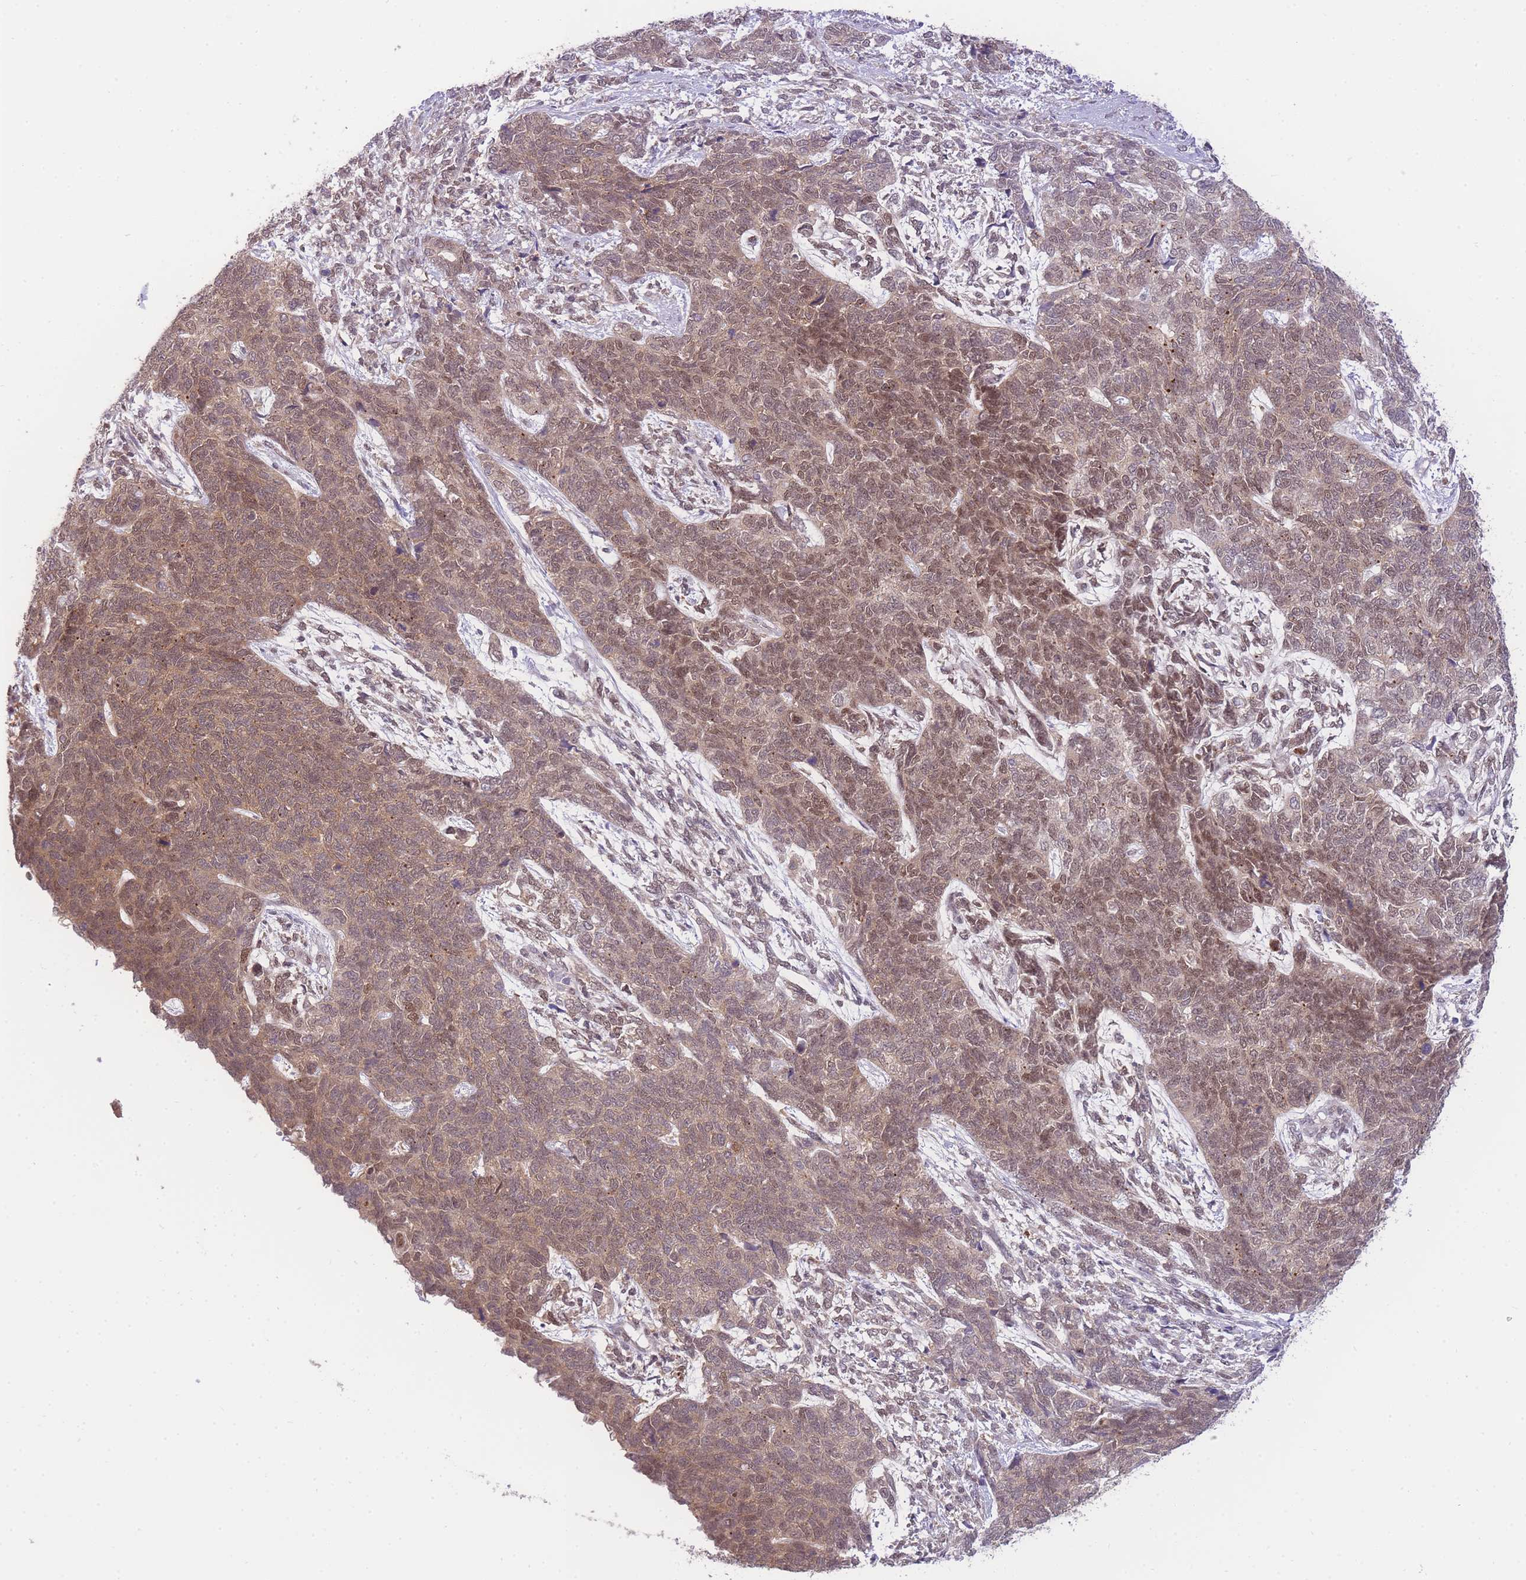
{"staining": {"intensity": "moderate", "quantity": ">75%", "location": "cytoplasmic/membranous,nuclear"}, "tissue": "cervical cancer", "cell_type": "Tumor cells", "image_type": "cancer", "snomed": [{"axis": "morphology", "description": "Squamous cell carcinoma, NOS"}, {"axis": "topography", "description": "Cervix"}], "caption": "A photomicrograph showing moderate cytoplasmic/membranous and nuclear staining in approximately >75% of tumor cells in cervical squamous cell carcinoma, as visualized by brown immunohistochemical staining.", "gene": "UBXN7", "patient": {"sex": "female", "age": 63}}